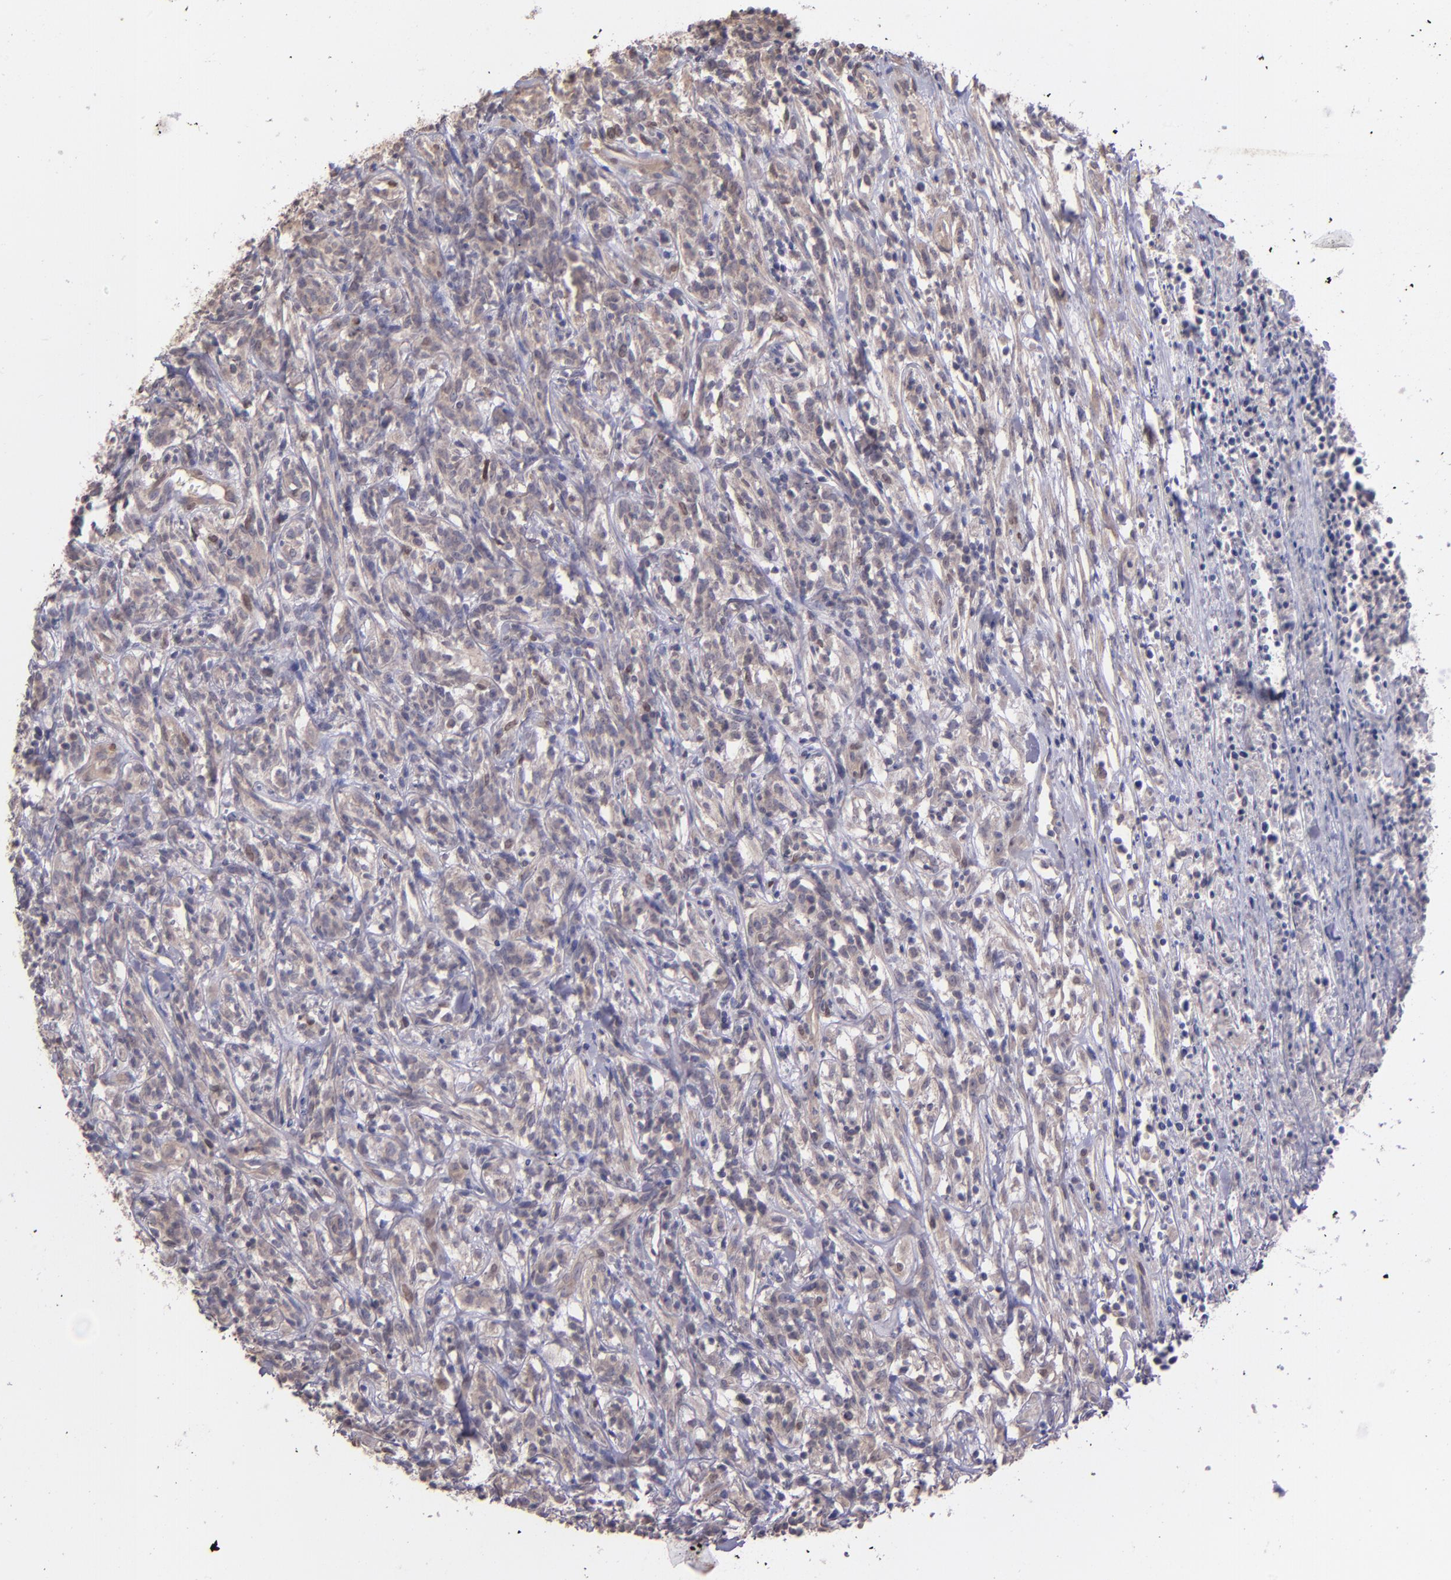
{"staining": {"intensity": "weak", "quantity": "<25%", "location": "cytoplasmic/membranous"}, "tissue": "lymphoma", "cell_type": "Tumor cells", "image_type": "cancer", "snomed": [{"axis": "morphology", "description": "Malignant lymphoma, non-Hodgkin's type, High grade"}, {"axis": "topography", "description": "Lymph node"}], "caption": "Human high-grade malignant lymphoma, non-Hodgkin's type stained for a protein using IHC exhibits no positivity in tumor cells.", "gene": "NUP62CL", "patient": {"sex": "female", "age": 73}}